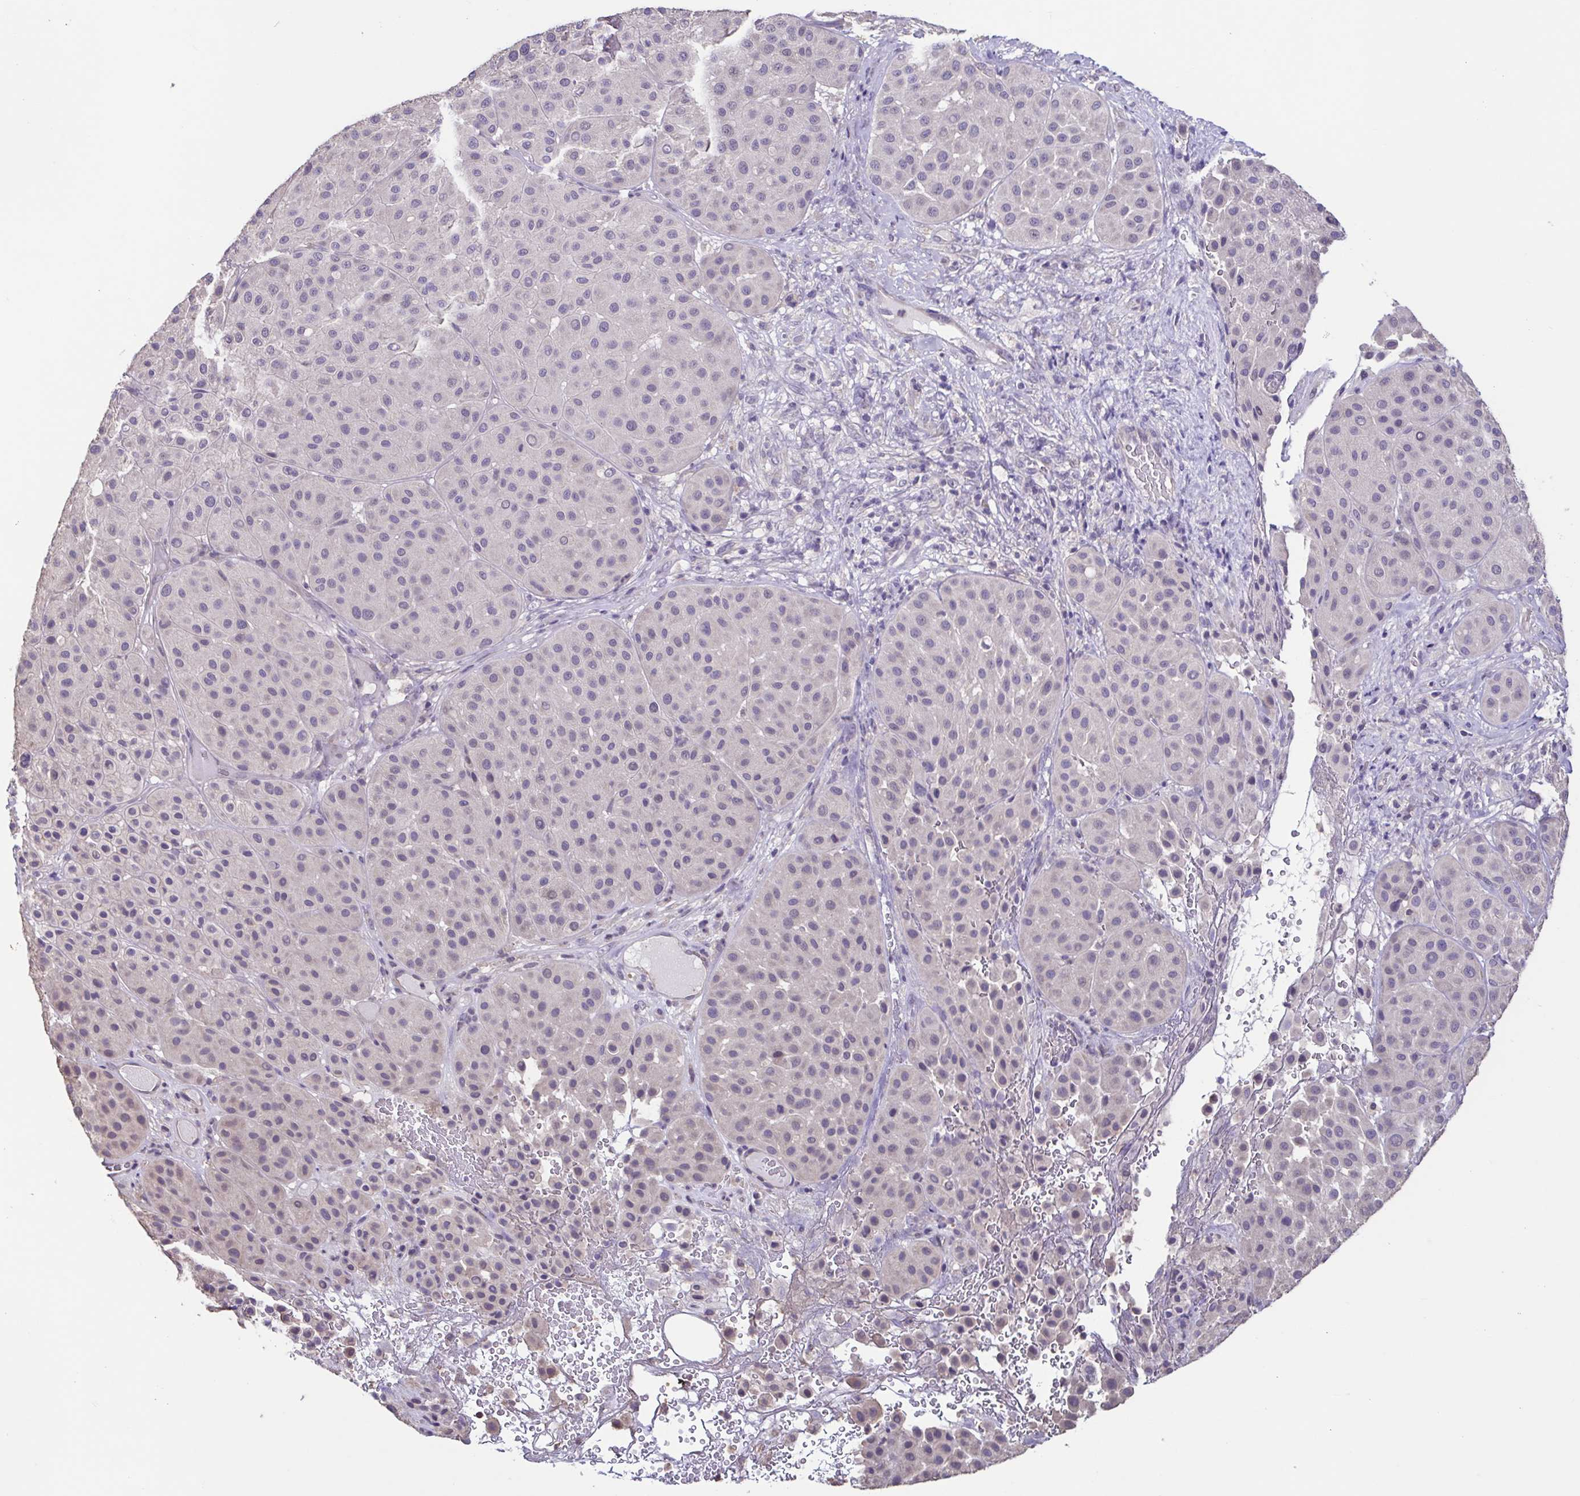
{"staining": {"intensity": "negative", "quantity": "none", "location": "none"}, "tissue": "melanoma", "cell_type": "Tumor cells", "image_type": "cancer", "snomed": [{"axis": "morphology", "description": "Malignant melanoma, Metastatic site"}, {"axis": "topography", "description": "Smooth muscle"}], "caption": "Photomicrograph shows no significant protein expression in tumor cells of melanoma. The staining is performed using DAB (3,3'-diaminobenzidine) brown chromogen with nuclei counter-stained in using hematoxylin.", "gene": "ACTRT2", "patient": {"sex": "male", "age": 41}}